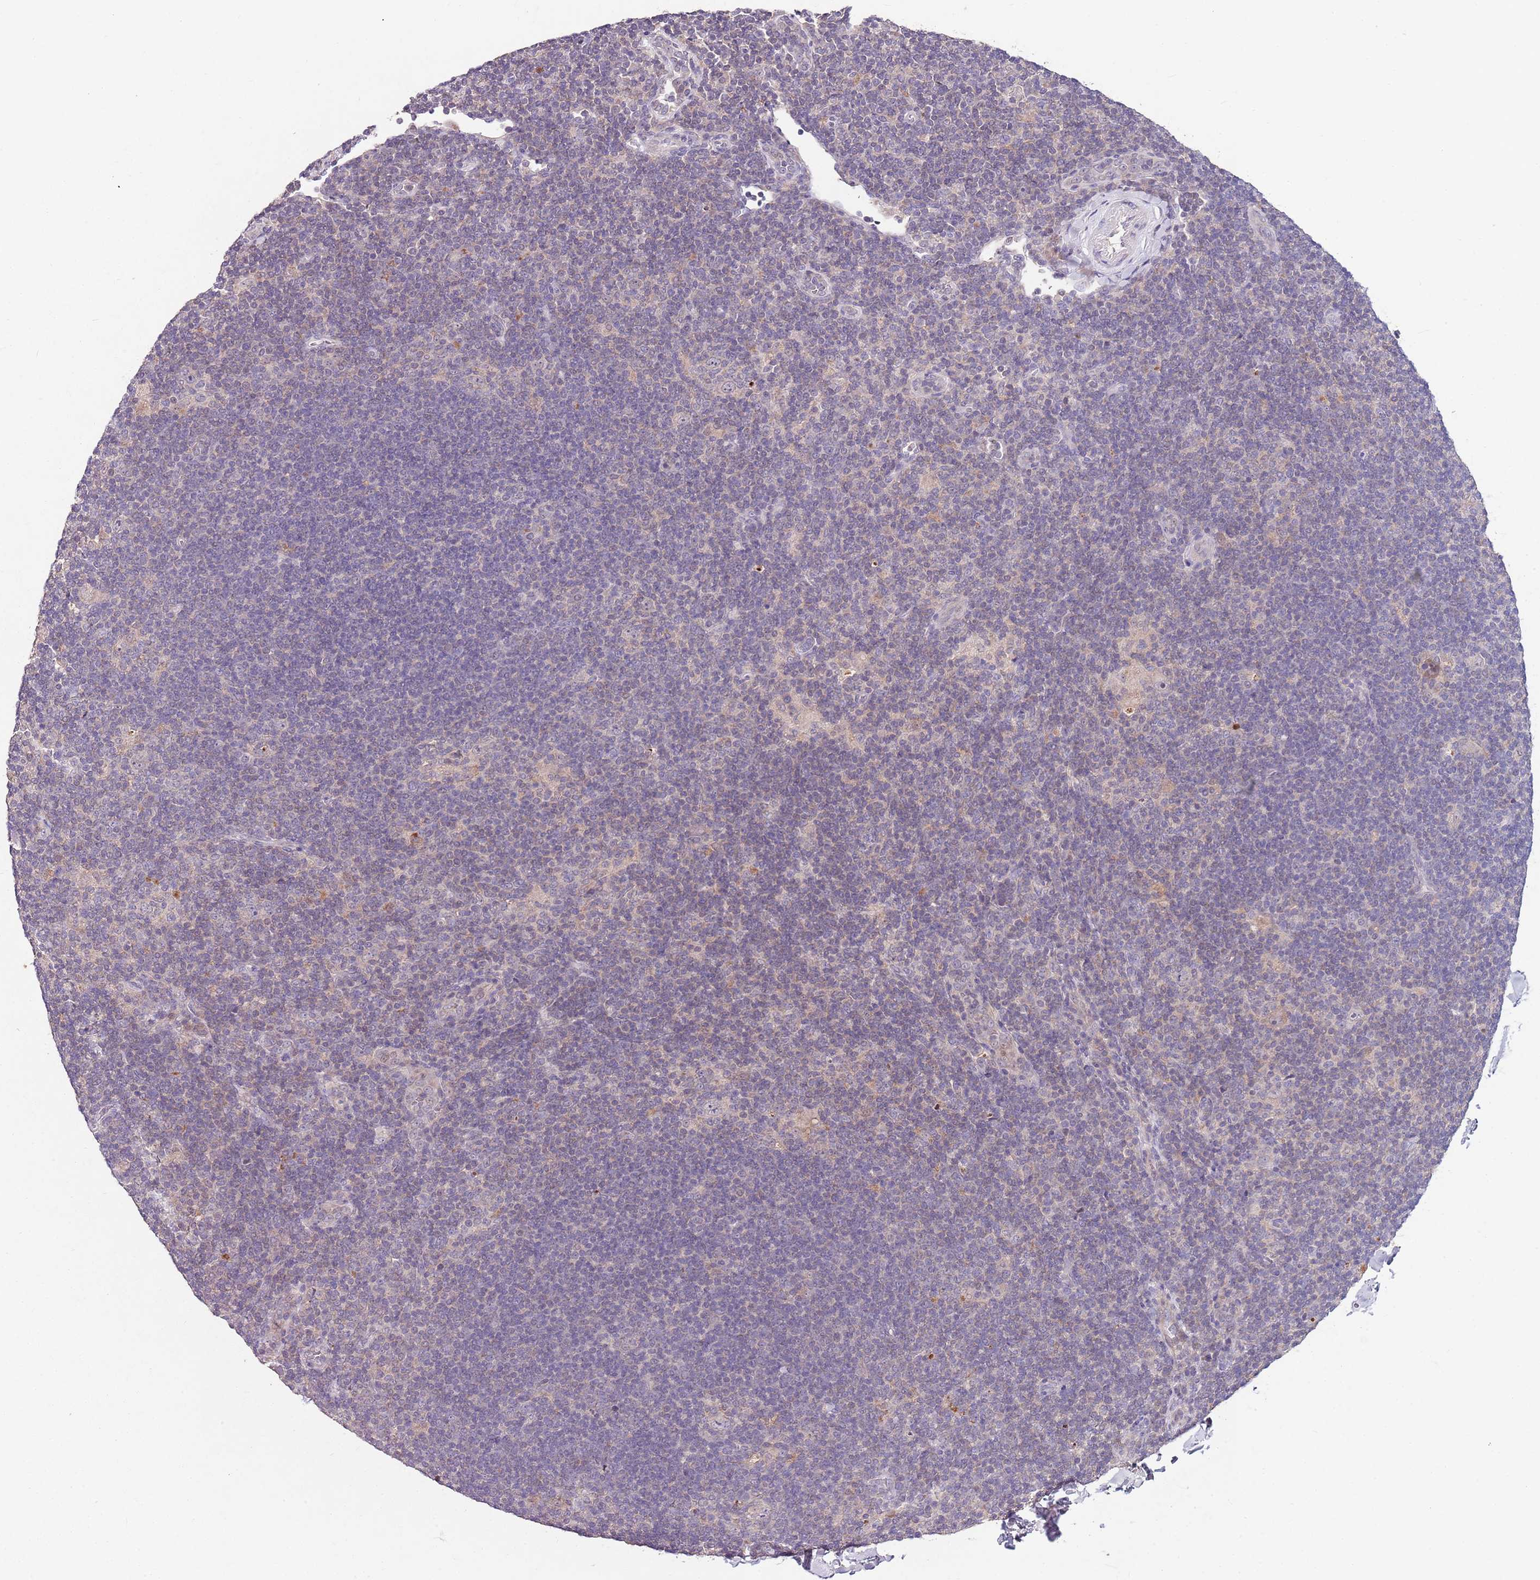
{"staining": {"intensity": "negative", "quantity": "none", "location": "none"}, "tissue": "lymphoma", "cell_type": "Tumor cells", "image_type": "cancer", "snomed": [{"axis": "morphology", "description": "Hodgkin's disease, NOS"}, {"axis": "topography", "description": "Lymph node"}], "caption": "Immunohistochemical staining of Hodgkin's disease reveals no significant positivity in tumor cells. Nuclei are stained in blue.", "gene": "NRDE2", "patient": {"sex": "female", "age": 57}}